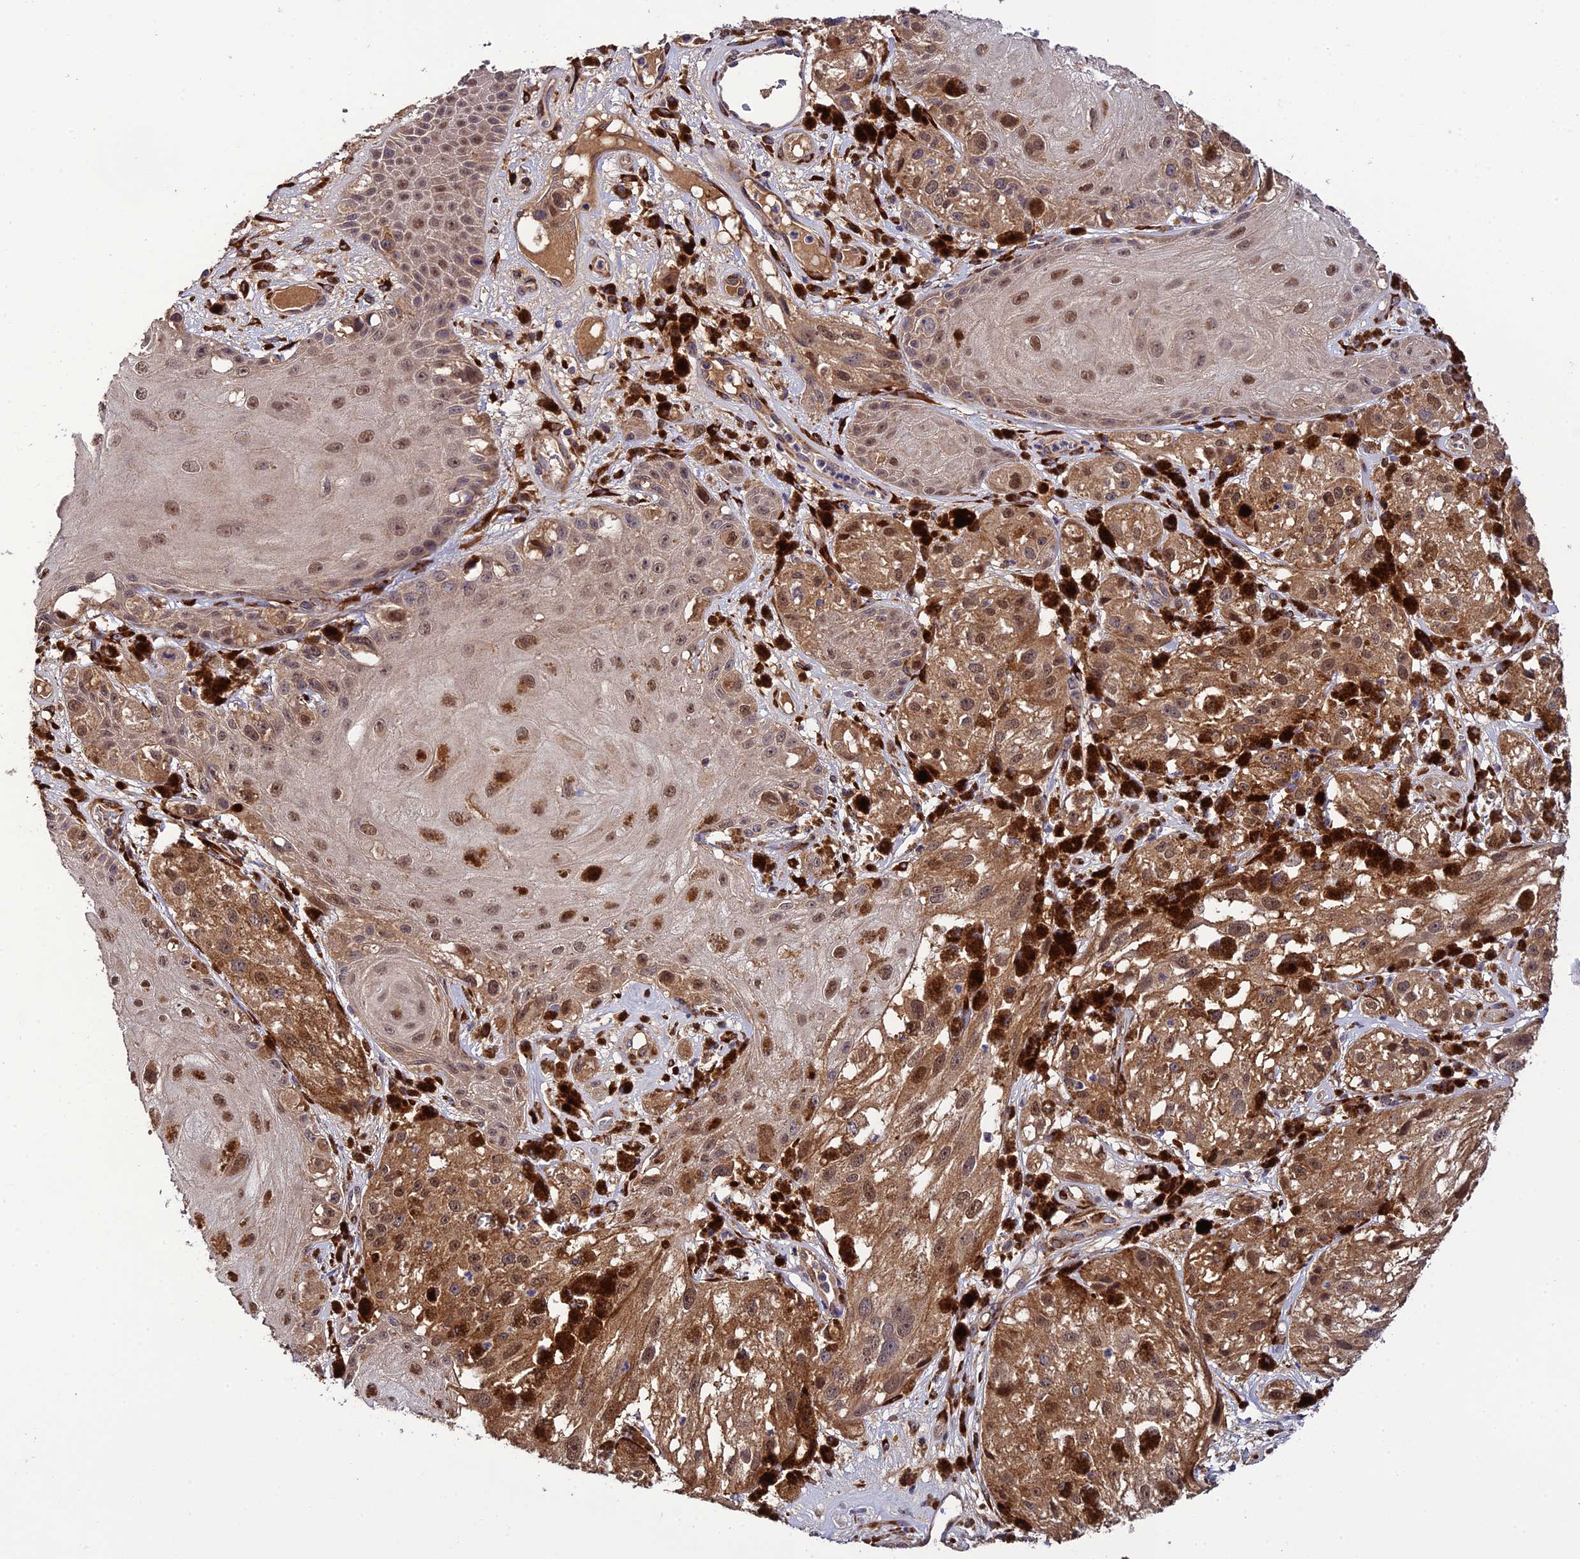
{"staining": {"intensity": "moderate", "quantity": ">75%", "location": "cytoplasmic/membranous,nuclear"}, "tissue": "melanoma", "cell_type": "Tumor cells", "image_type": "cancer", "snomed": [{"axis": "morphology", "description": "Malignant melanoma, NOS"}, {"axis": "topography", "description": "Skin"}], "caption": "Immunohistochemistry of human melanoma exhibits medium levels of moderate cytoplasmic/membranous and nuclear positivity in approximately >75% of tumor cells.", "gene": "P3H3", "patient": {"sex": "male", "age": 88}}